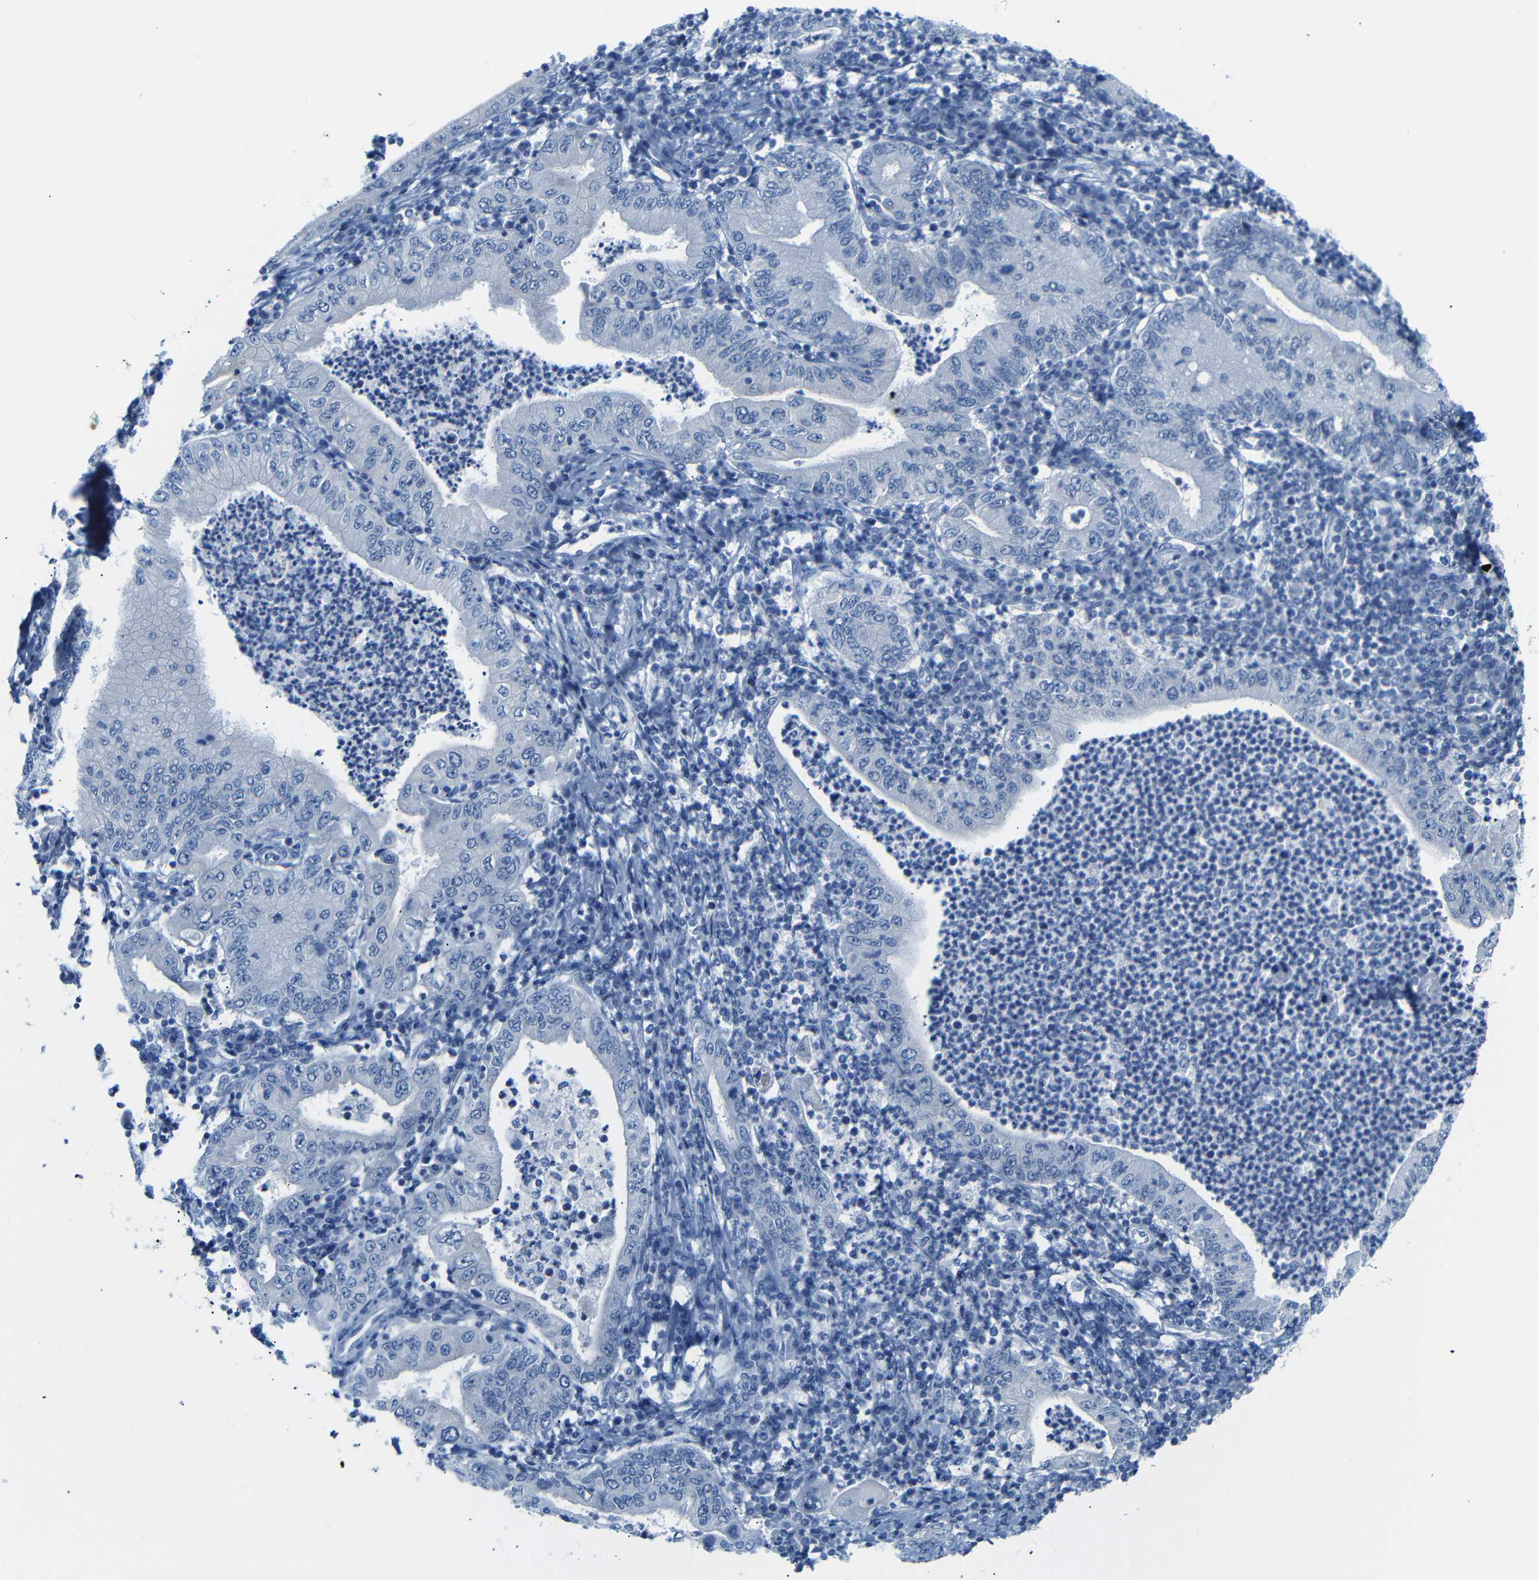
{"staining": {"intensity": "negative", "quantity": "none", "location": "none"}, "tissue": "stomach cancer", "cell_type": "Tumor cells", "image_type": "cancer", "snomed": [{"axis": "morphology", "description": "Normal tissue, NOS"}, {"axis": "morphology", "description": "Adenocarcinoma, NOS"}, {"axis": "topography", "description": "Esophagus"}, {"axis": "topography", "description": "Stomach, upper"}, {"axis": "topography", "description": "Peripheral nerve tissue"}], "caption": "Immunohistochemical staining of stomach adenocarcinoma reveals no significant positivity in tumor cells.", "gene": "DYNAP", "patient": {"sex": "male", "age": 62}}